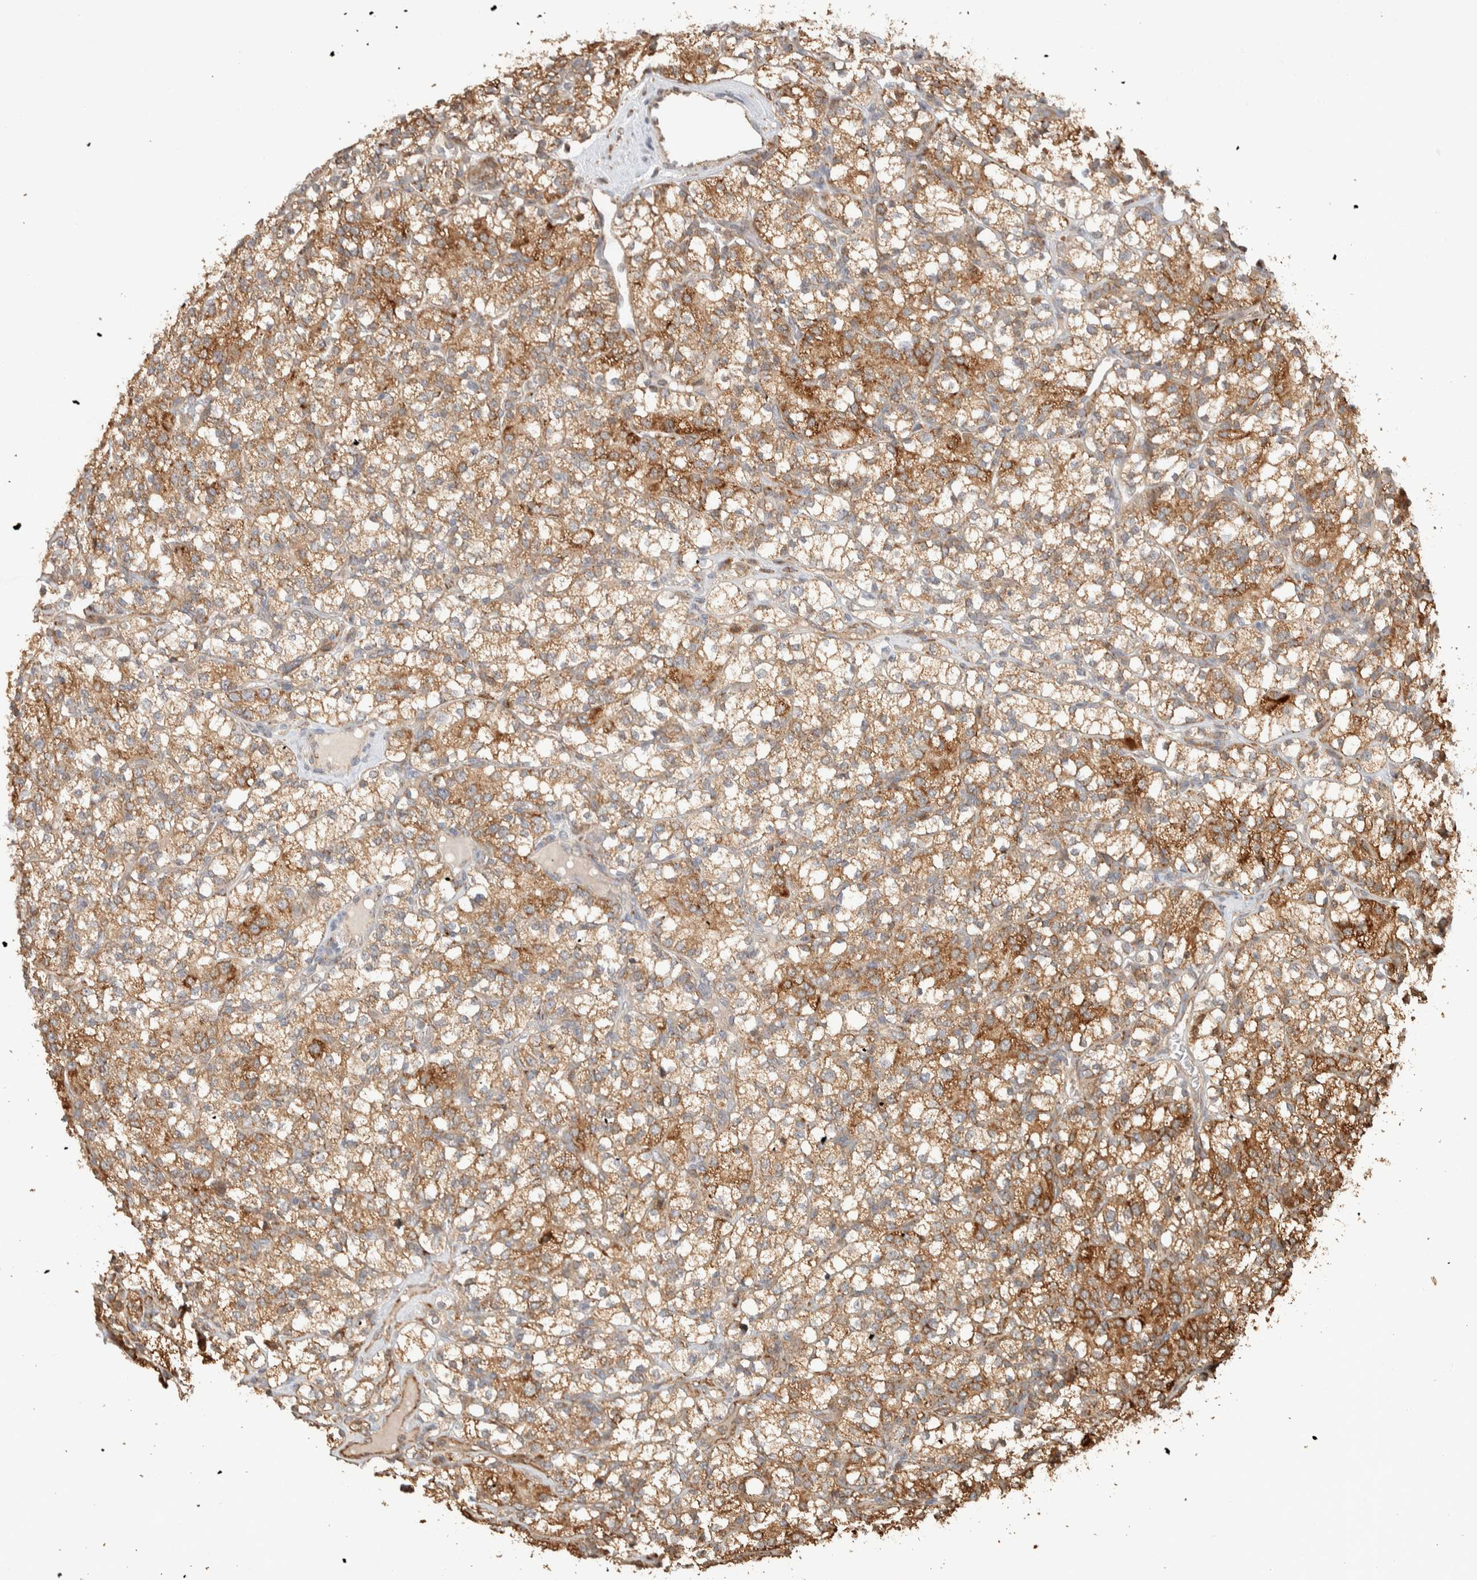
{"staining": {"intensity": "moderate", "quantity": ">75%", "location": "cytoplasmic/membranous"}, "tissue": "renal cancer", "cell_type": "Tumor cells", "image_type": "cancer", "snomed": [{"axis": "morphology", "description": "Adenocarcinoma, NOS"}, {"axis": "topography", "description": "Kidney"}], "caption": "Moderate cytoplasmic/membranous positivity is appreciated in approximately >75% of tumor cells in renal cancer (adenocarcinoma). The staining is performed using DAB (3,3'-diaminobenzidine) brown chromogen to label protein expression. The nuclei are counter-stained blue using hematoxylin.", "gene": "KIF9", "patient": {"sex": "male", "age": 77}}